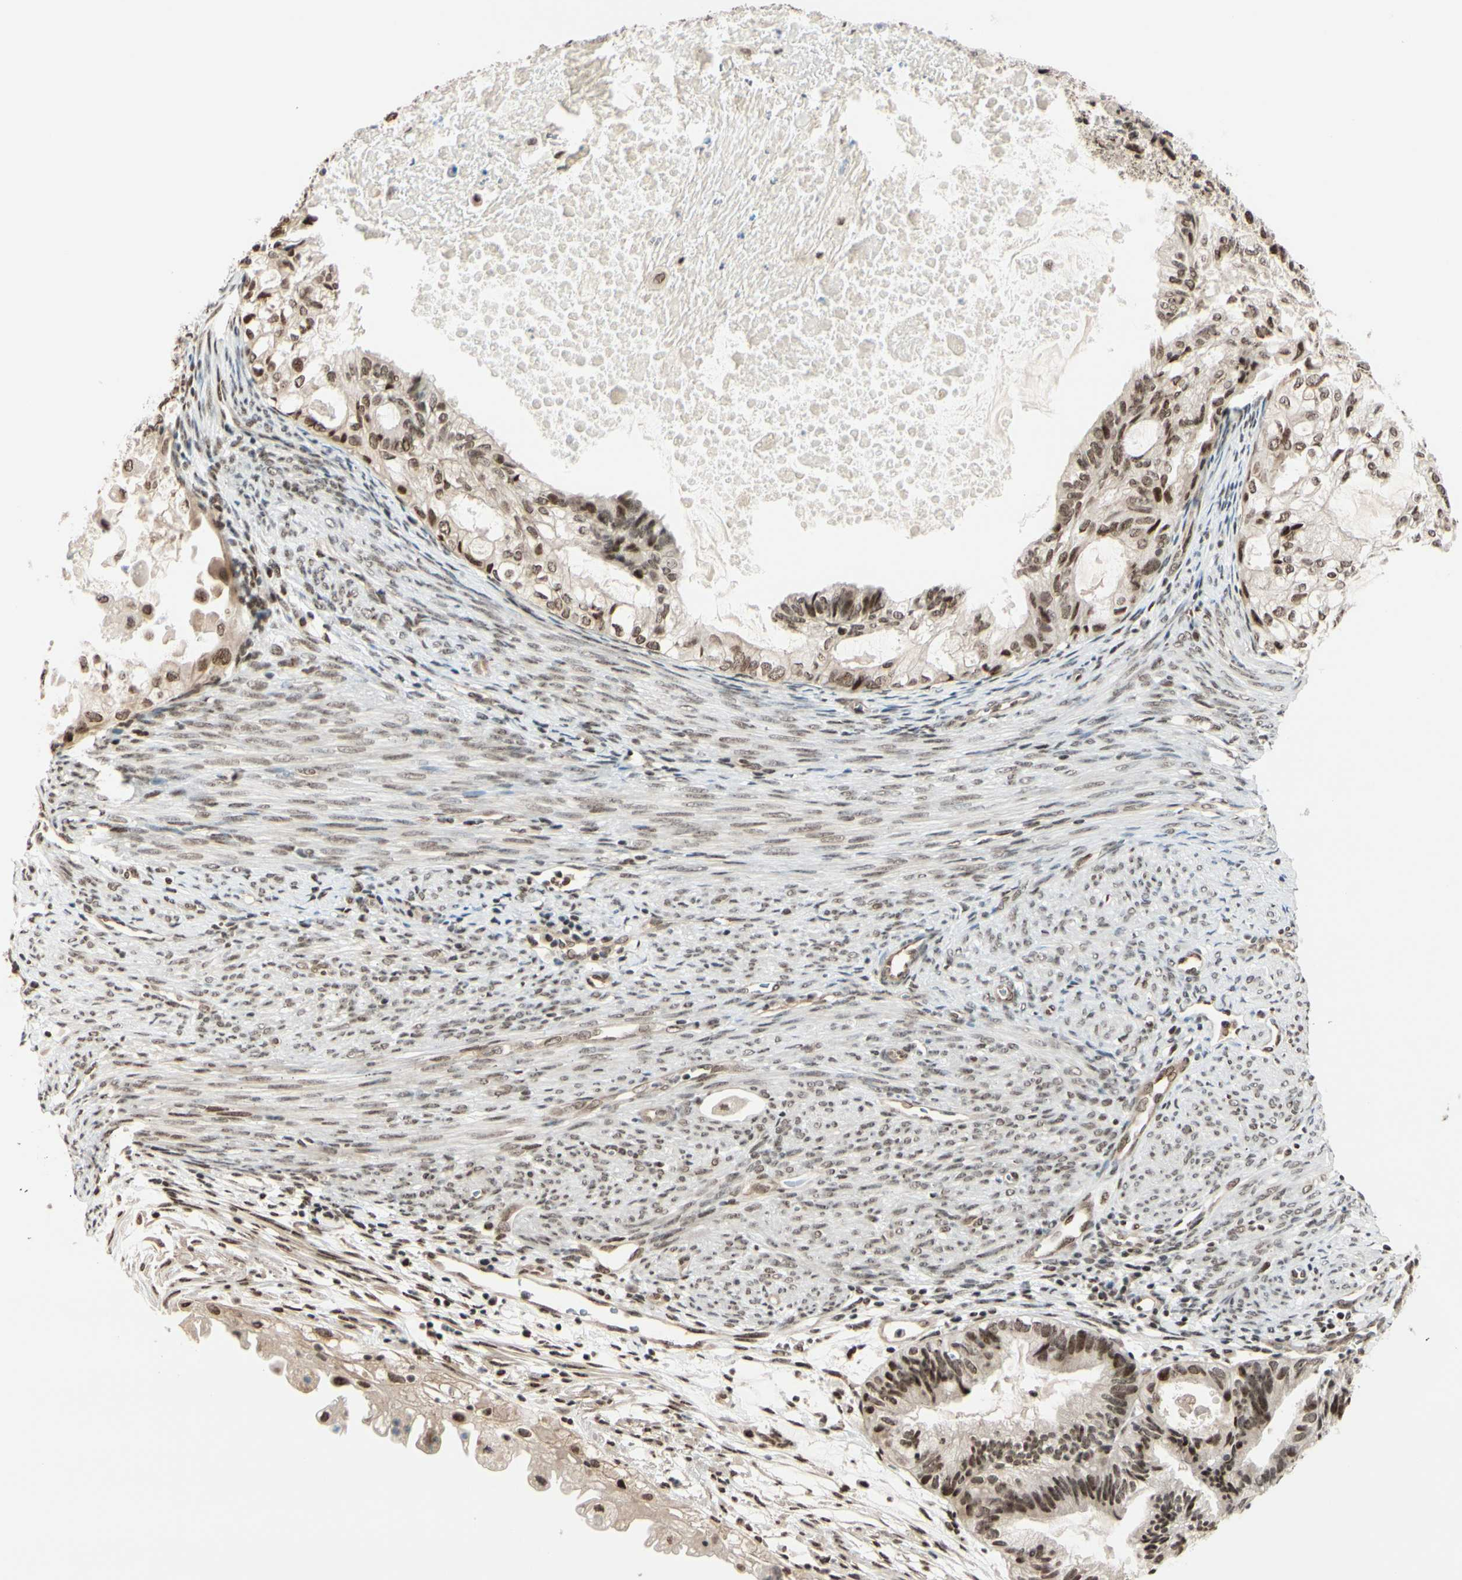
{"staining": {"intensity": "moderate", "quantity": ">75%", "location": "nuclear"}, "tissue": "cervical cancer", "cell_type": "Tumor cells", "image_type": "cancer", "snomed": [{"axis": "morphology", "description": "Normal tissue, NOS"}, {"axis": "morphology", "description": "Adenocarcinoma, NOS"}, {"axis": "topography", "description": "Cervix"}, {"axis": "topography", "description": "Endometrium"}], "caption": "Tumor cells show medium levels of moderate nuclear positivity in approximately >75% of cells in human cervical adenocarcinoma.", "gene": "SUFU", "patient": {"sex": "female", "age": 86}}